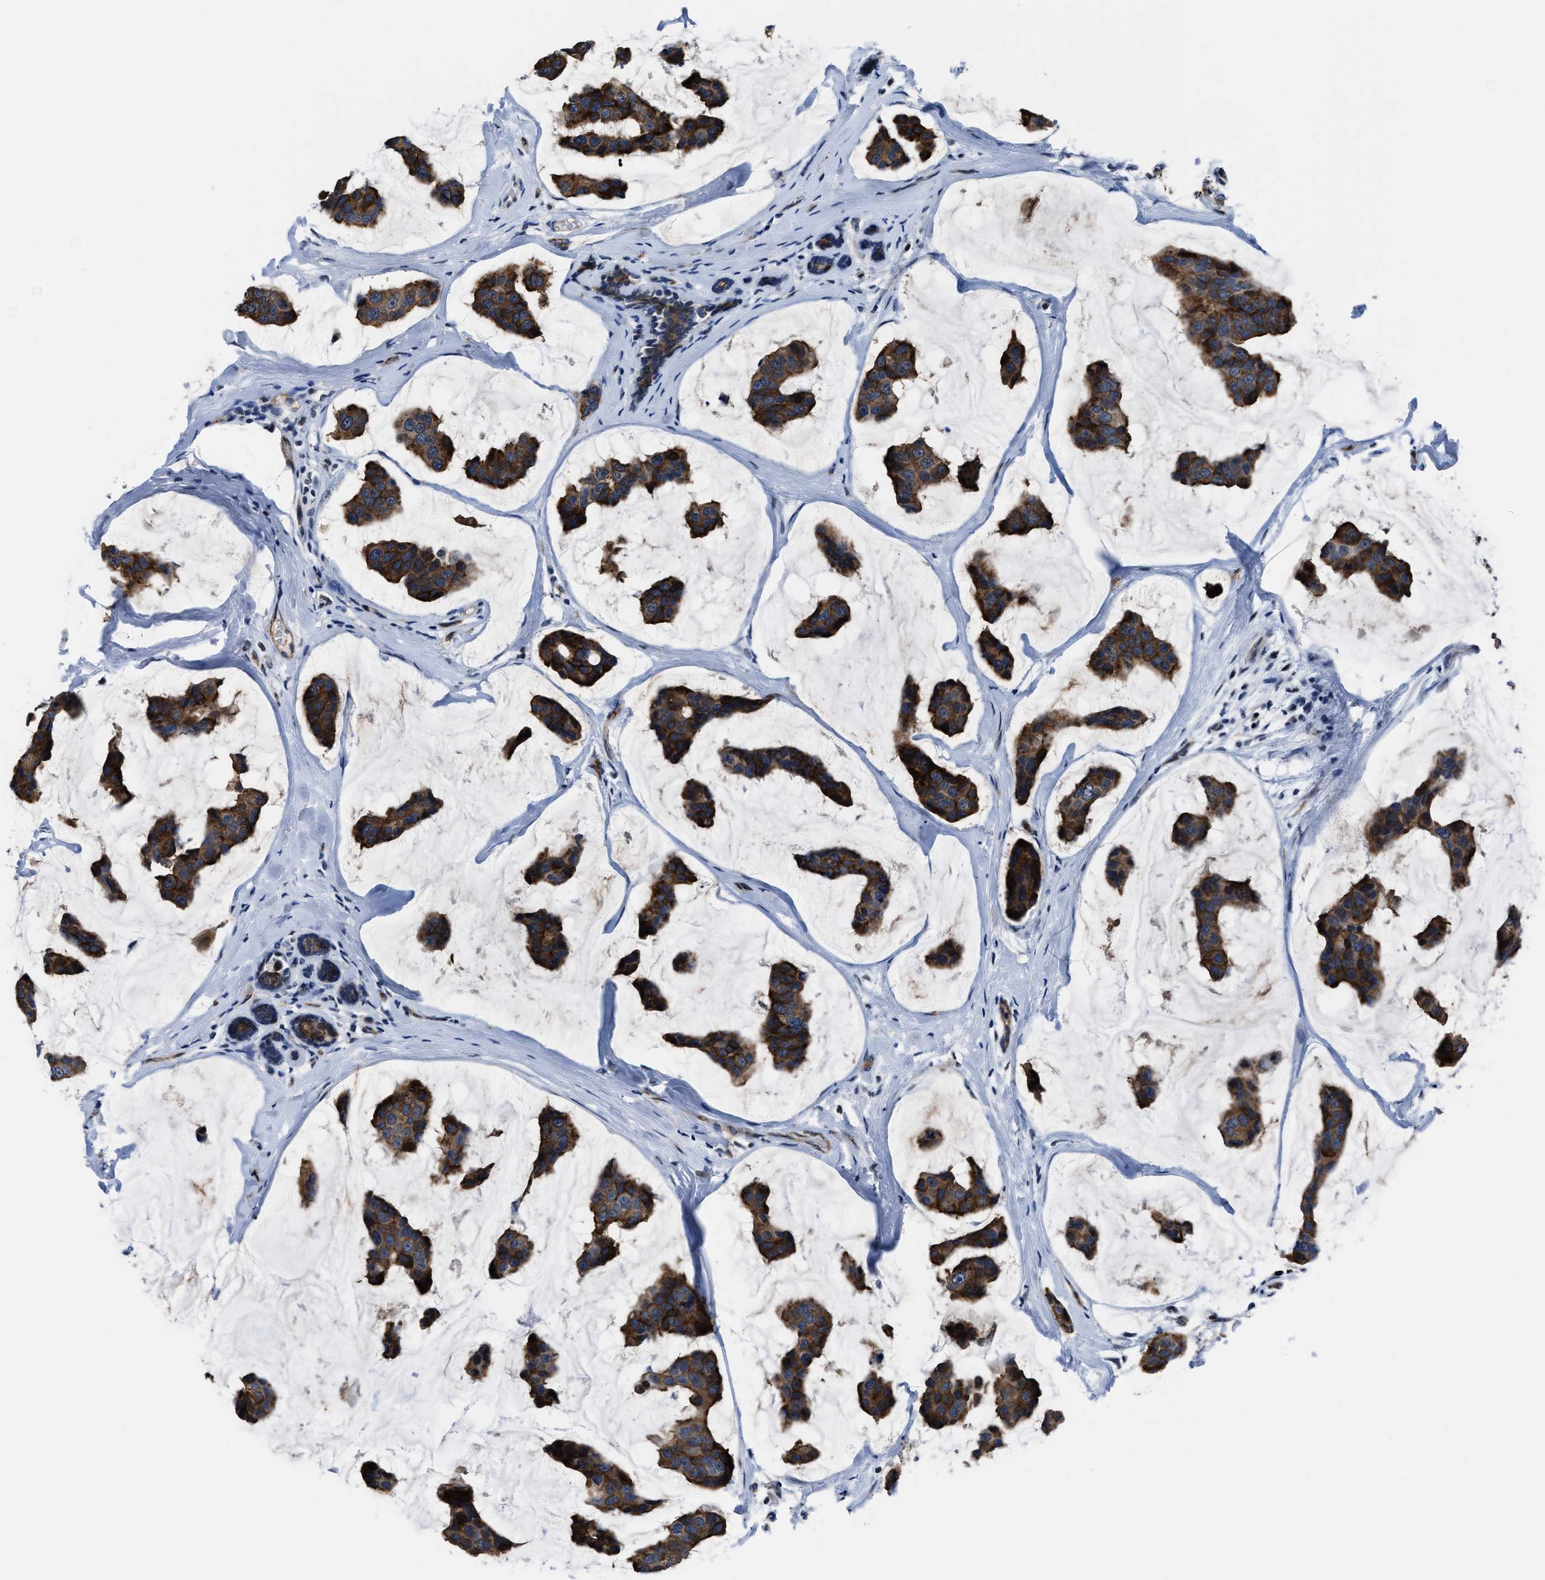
{"staining": {"intensity": "strong", "quantity": ">75%", "location": "cytoplasmic/membranous"}, "tissue": "breast cancer", "cell_type": "Tumor cells", "image_type": "cancer", "snomed": [{"axis": "morphology", "description": "Normal tissue, NOS"}, {"axis": "morphology", "description": "Duct carcinoma"}, {"axis": "topography", "description": "Breast"}], "caption": "Breast cancer (infiltrating ductal carcinoma) stained with a protein marker reveals strong staining in tumor cells.", "gene": "MARCKSL1", "patient": {"sex": "female", "age": 50}}